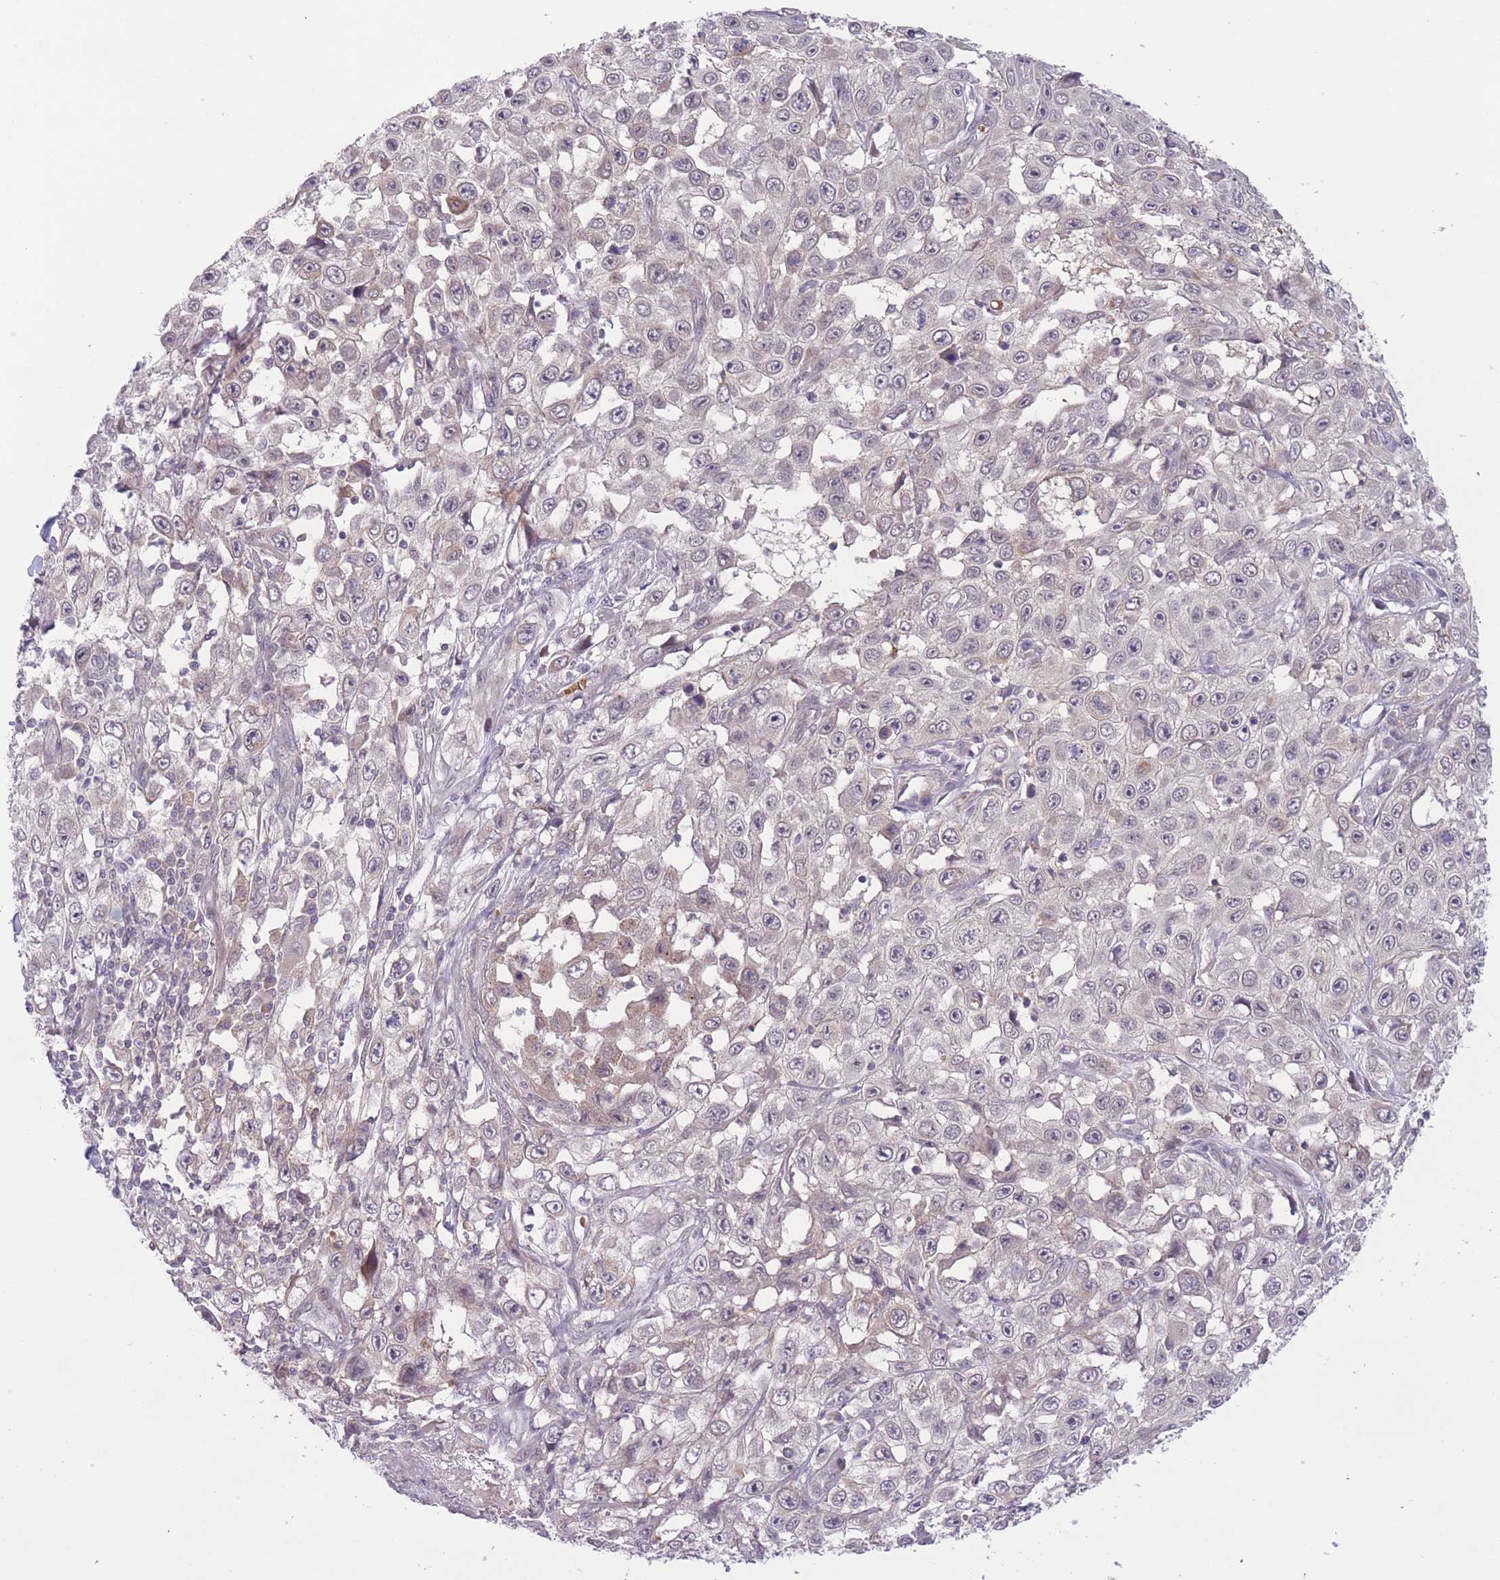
{"staining": {"intensity": "weak", "quantity": "<25%", "location": "cytoplasmic/membranous"}, "tissue": "skin cancer", "cell_type": "Tumor cells", "image_type": "cancer", "snomed": [{"axis": "morphology", "description": "Squamous cell carcinoma, NOS"}, {"axis": "topography", "description": "Skin"}], "caption": "Immunohistochemistry (IHC) photomicrograph of human skin cancer (squamous cell carcinoma) stained for a protein (brown), which exhibits no expression in tumor cells.", "gene": "FUT5", "patient": {"sex": "male", "age": 82}}